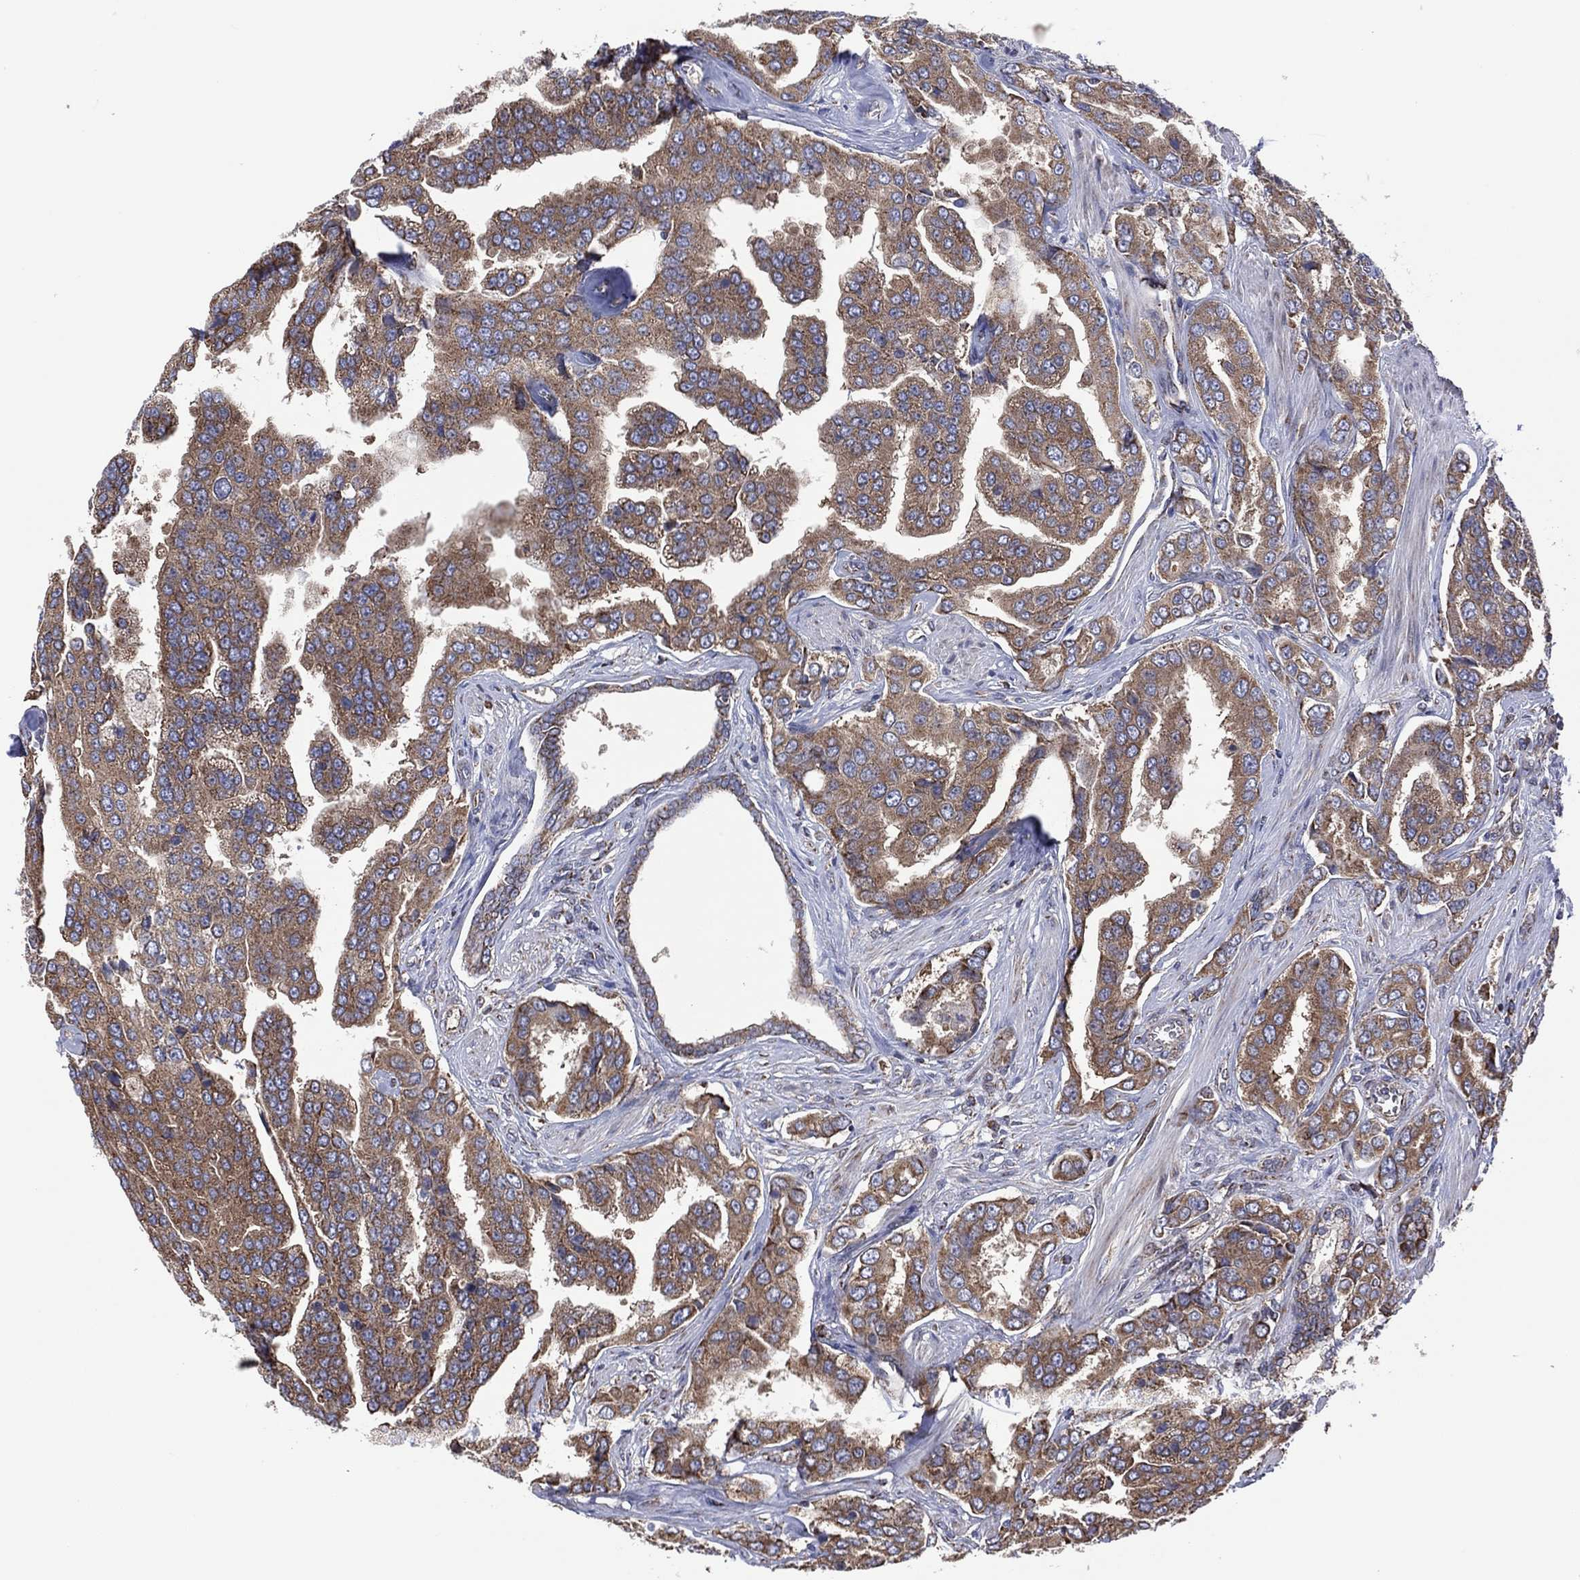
{"staining": {"intensity": "weak", "quantity": "25%-75%", "location": "cytoplasmic/membranous"}, "tissue": "prostate cancer", "cell_type": "Tumor cells", "image_type": "cancer", "snomed": [{"axis": "morphology", "description": "Adenocarcinoma, NOS"}, {"axis": "topography", "description": "Prostate and seminal vesicle, NOS"}, {"axis": "topography", "description": "Prostate"}], "caption": "This micrograph reveals IHC staining of human prostate adenocarcinoma, with low weak cytoplasmic/membranous positivity in about 25%-75% of tumor cells.", "gene": "PIDD1", "patient": {"sex": "male", "age": 69}}